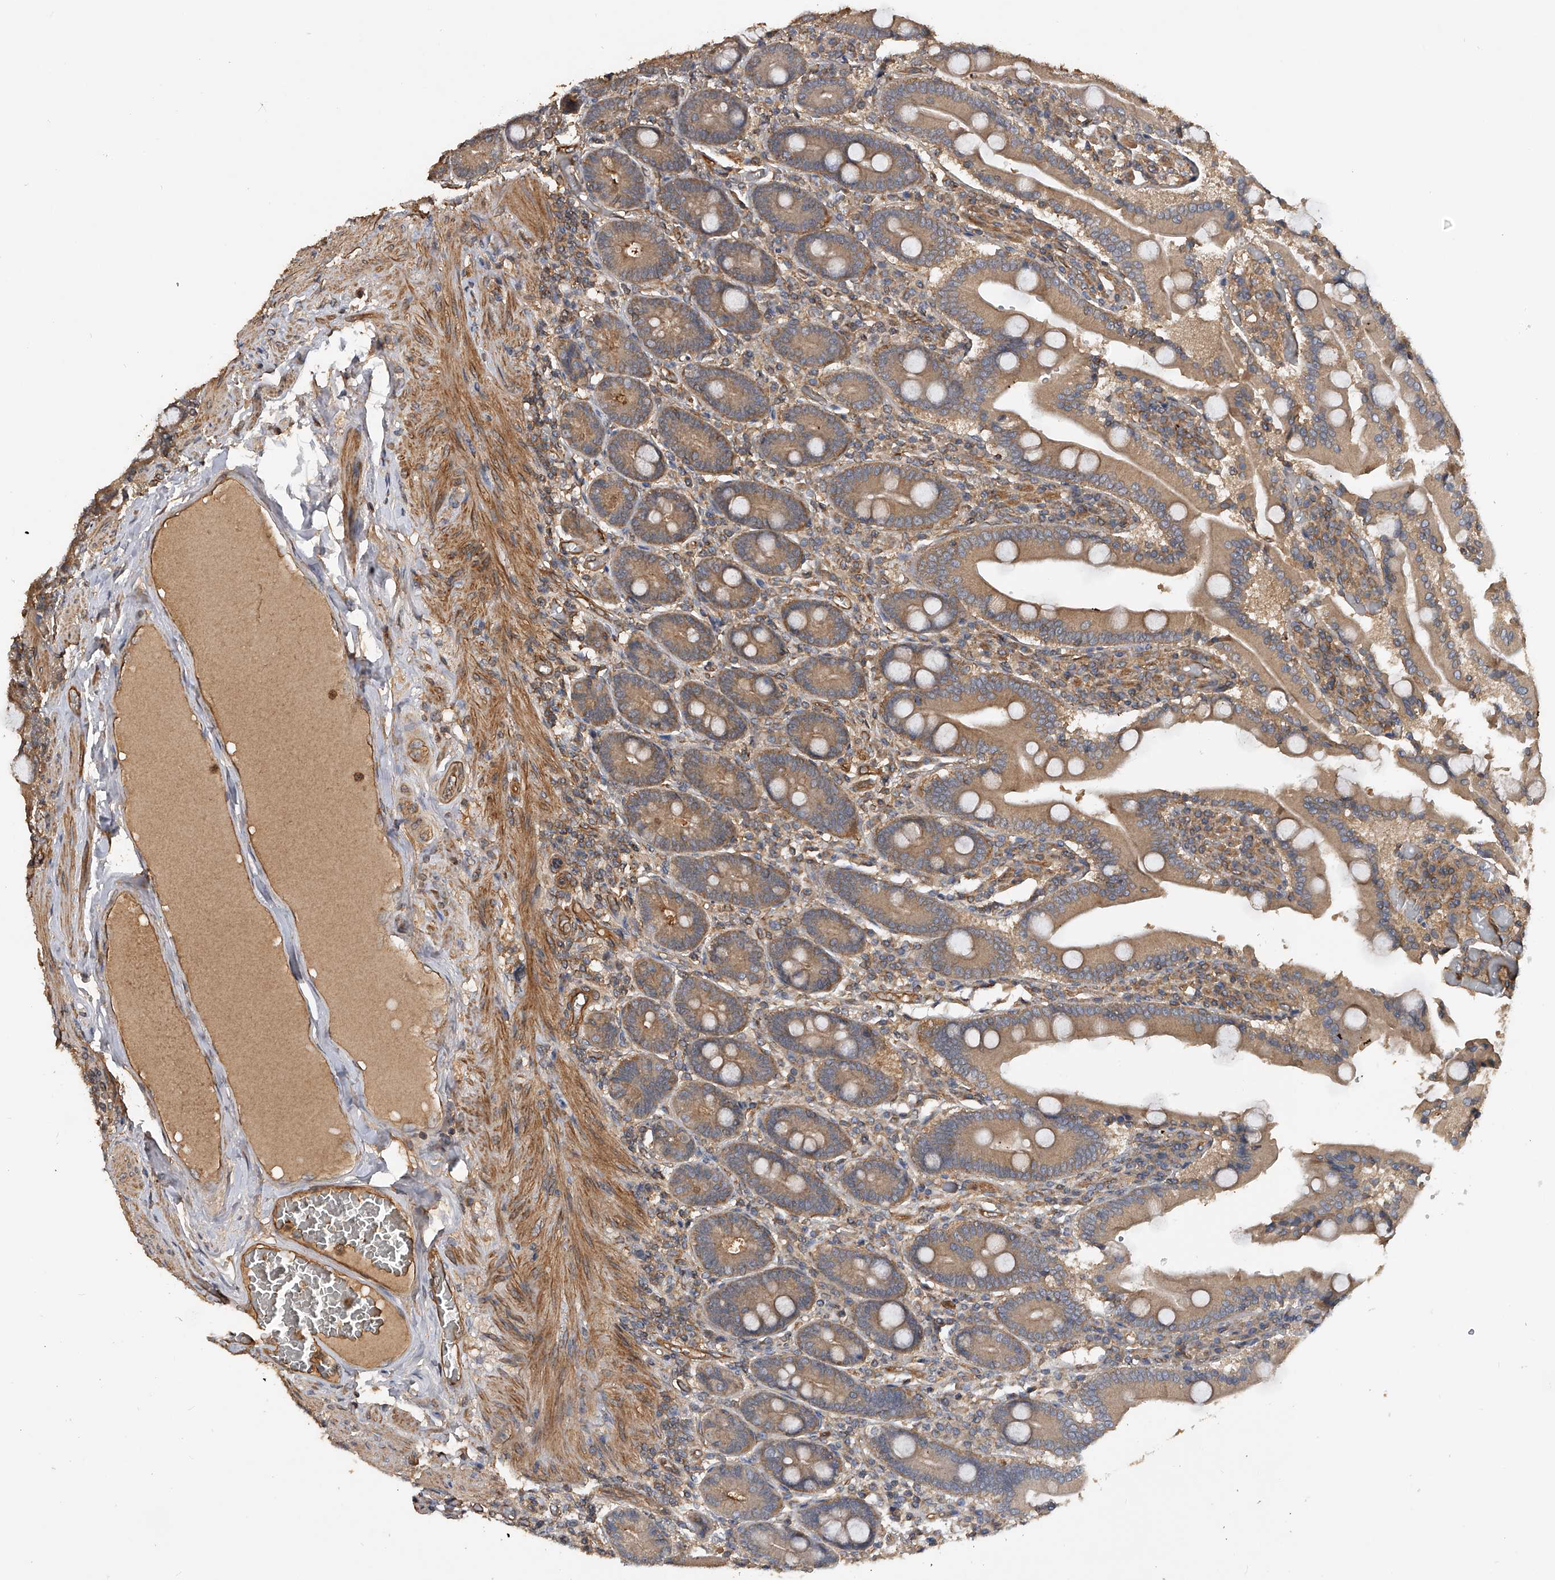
{"staining": {"intensity": "moderate", "quantity": ">75%", "location": "cytoplasmic/membranous"}, "tissue": "duodenum", "cell_type": "Glandular cells", "image_type": "normal", "snomed": [{"axis": "morphology", "description": "Normal tissue, NOS"}, {"axis": "topography", "description": "Duodenum"}], "caption": "Duodenum stained with a brown dye exhibits moderate cytoplasmic/membranous positive staining in about >75% of glandular cells.", "gene": "PTPRA", "patient": {"sex": "female", "age": 62}}